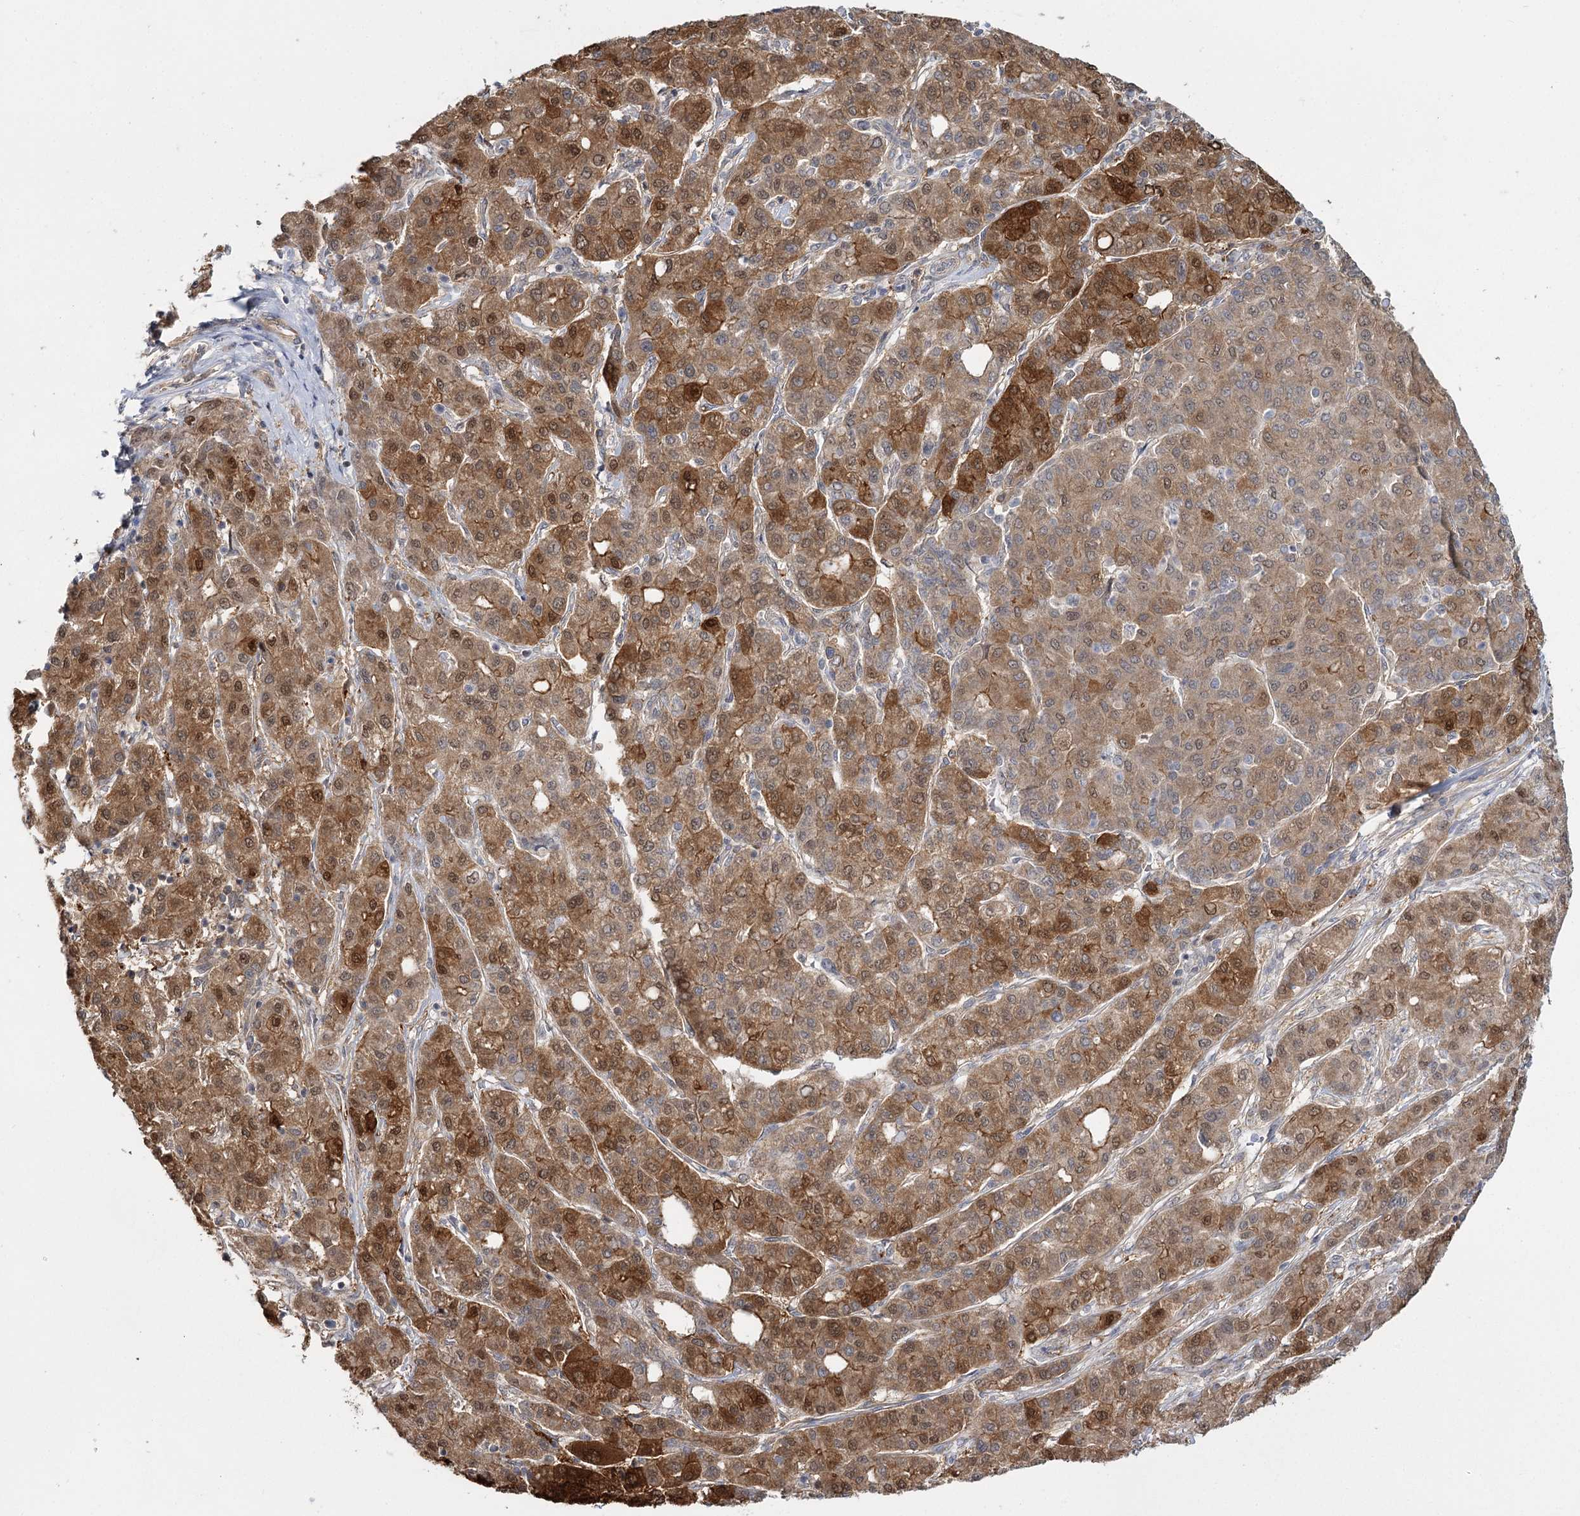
{"staining": {"intensity": "moderate", "quantity": ">75%", "location": "cytoplasmic/membranous,nuclear"}, "tissue": "liver cancer", "cell_type": "Tumor cells", "image_type": "cancer", "snomed": [{"axis": "morphology", "description": "Carcinoma, Hepatocellular, NOS"}, {"axis": "topography", "description": "Liver"}], "caption": "Moderate cytoplasmic/membranous and nuclear expression is seen in about >75% of tumor cells in liver cancer.", "gene": "TBC1D9B", "patient": {"sex": "male", "age": 65}}